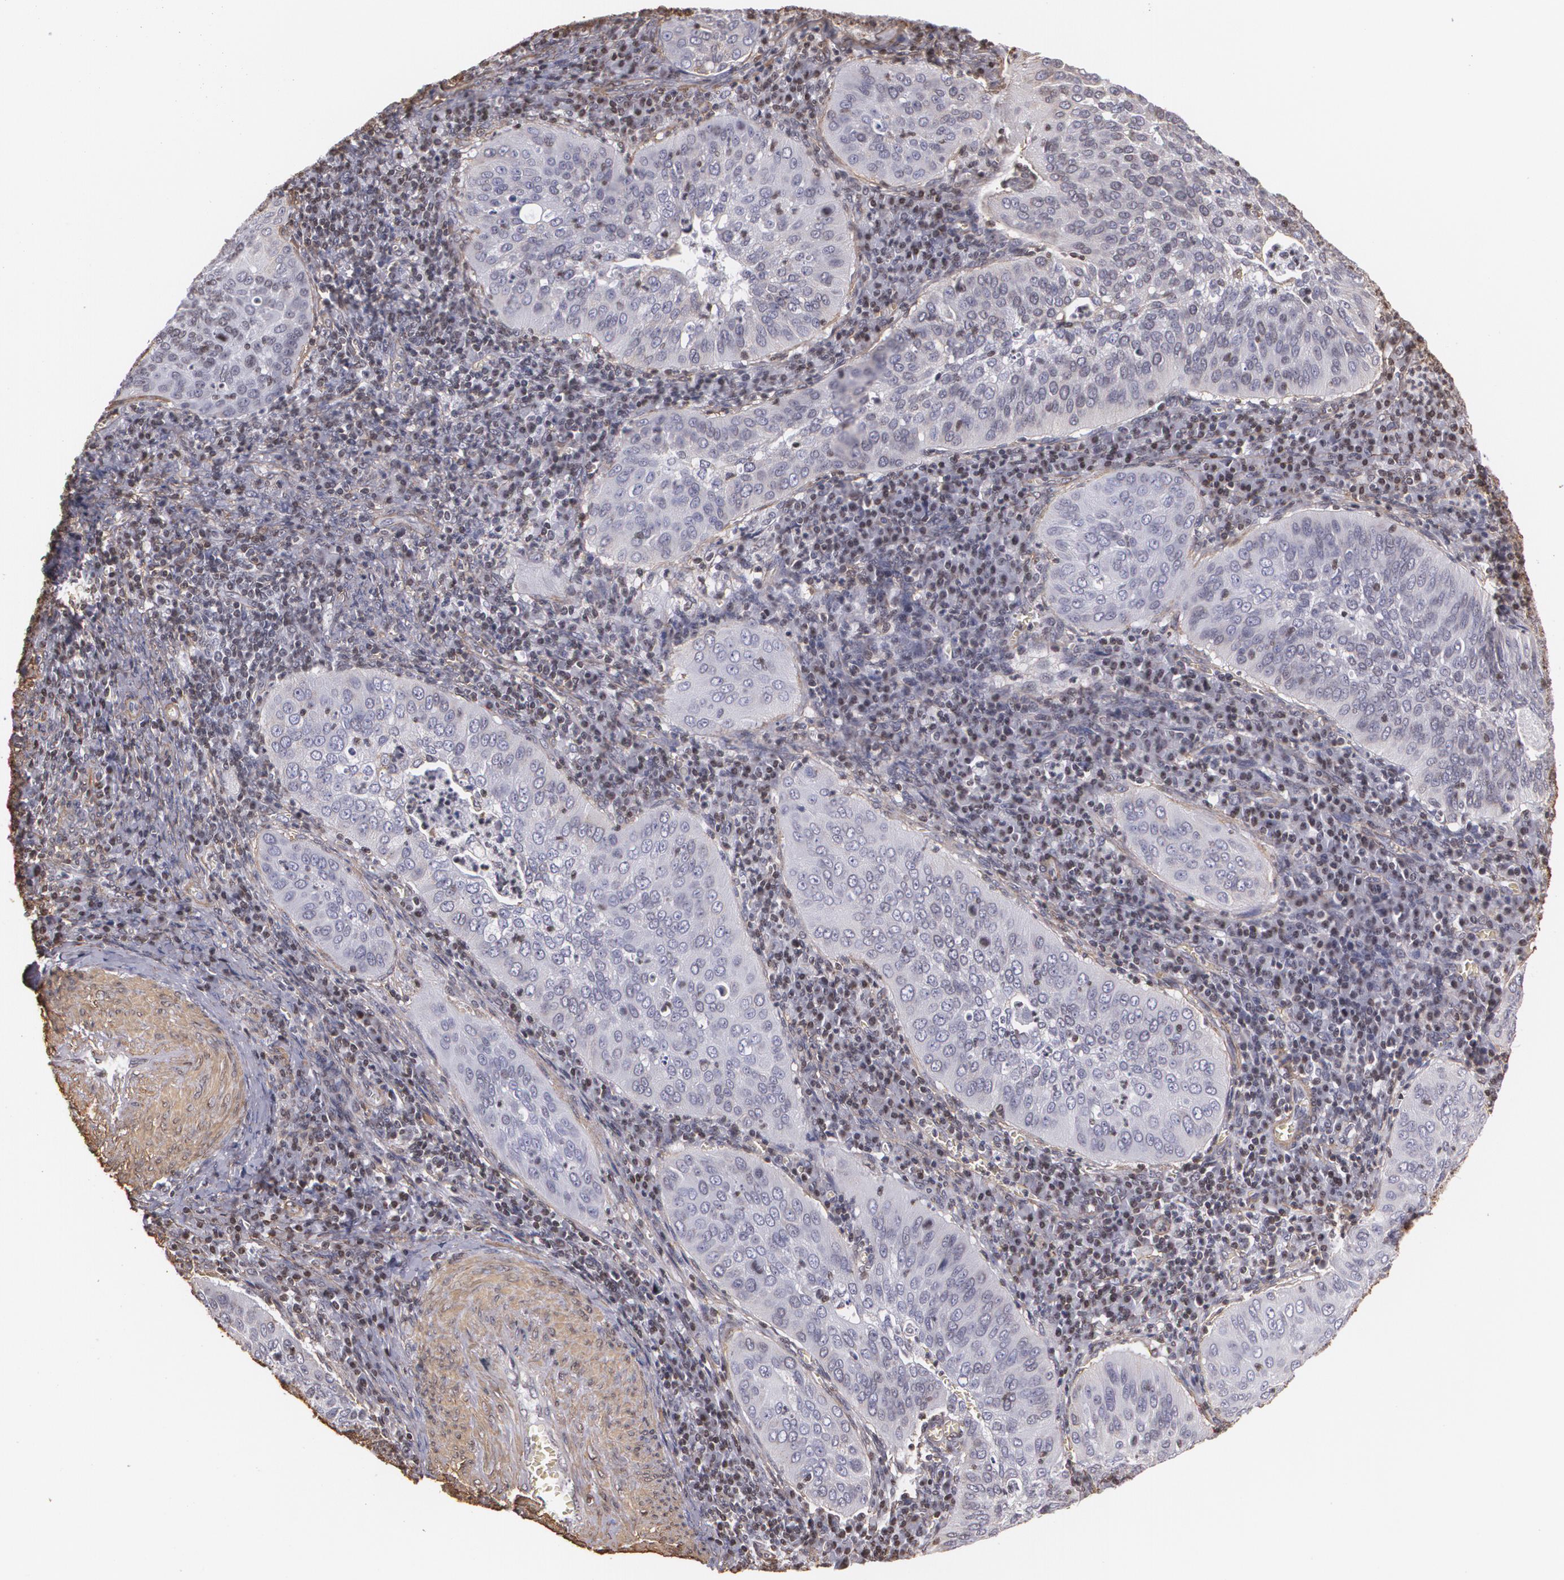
{"staining": {"intensity": "negative", "quantity": "none", "location": "none"}, "tissue": "cervical cancer", "cell_type": "Tumor cells", "image_type": "cancer", "snomed": [{"axis": "morphology", "description": "Squamous cell carcinoma, NOS"}, {"axis": "topography", "description": "Cervix"}], "caption": "There is no significant staining in tumor cells of squamous cell carcinoma (cervical).", "gene": "VAMP1", "patient": {"sex": "female", "age": 39}}